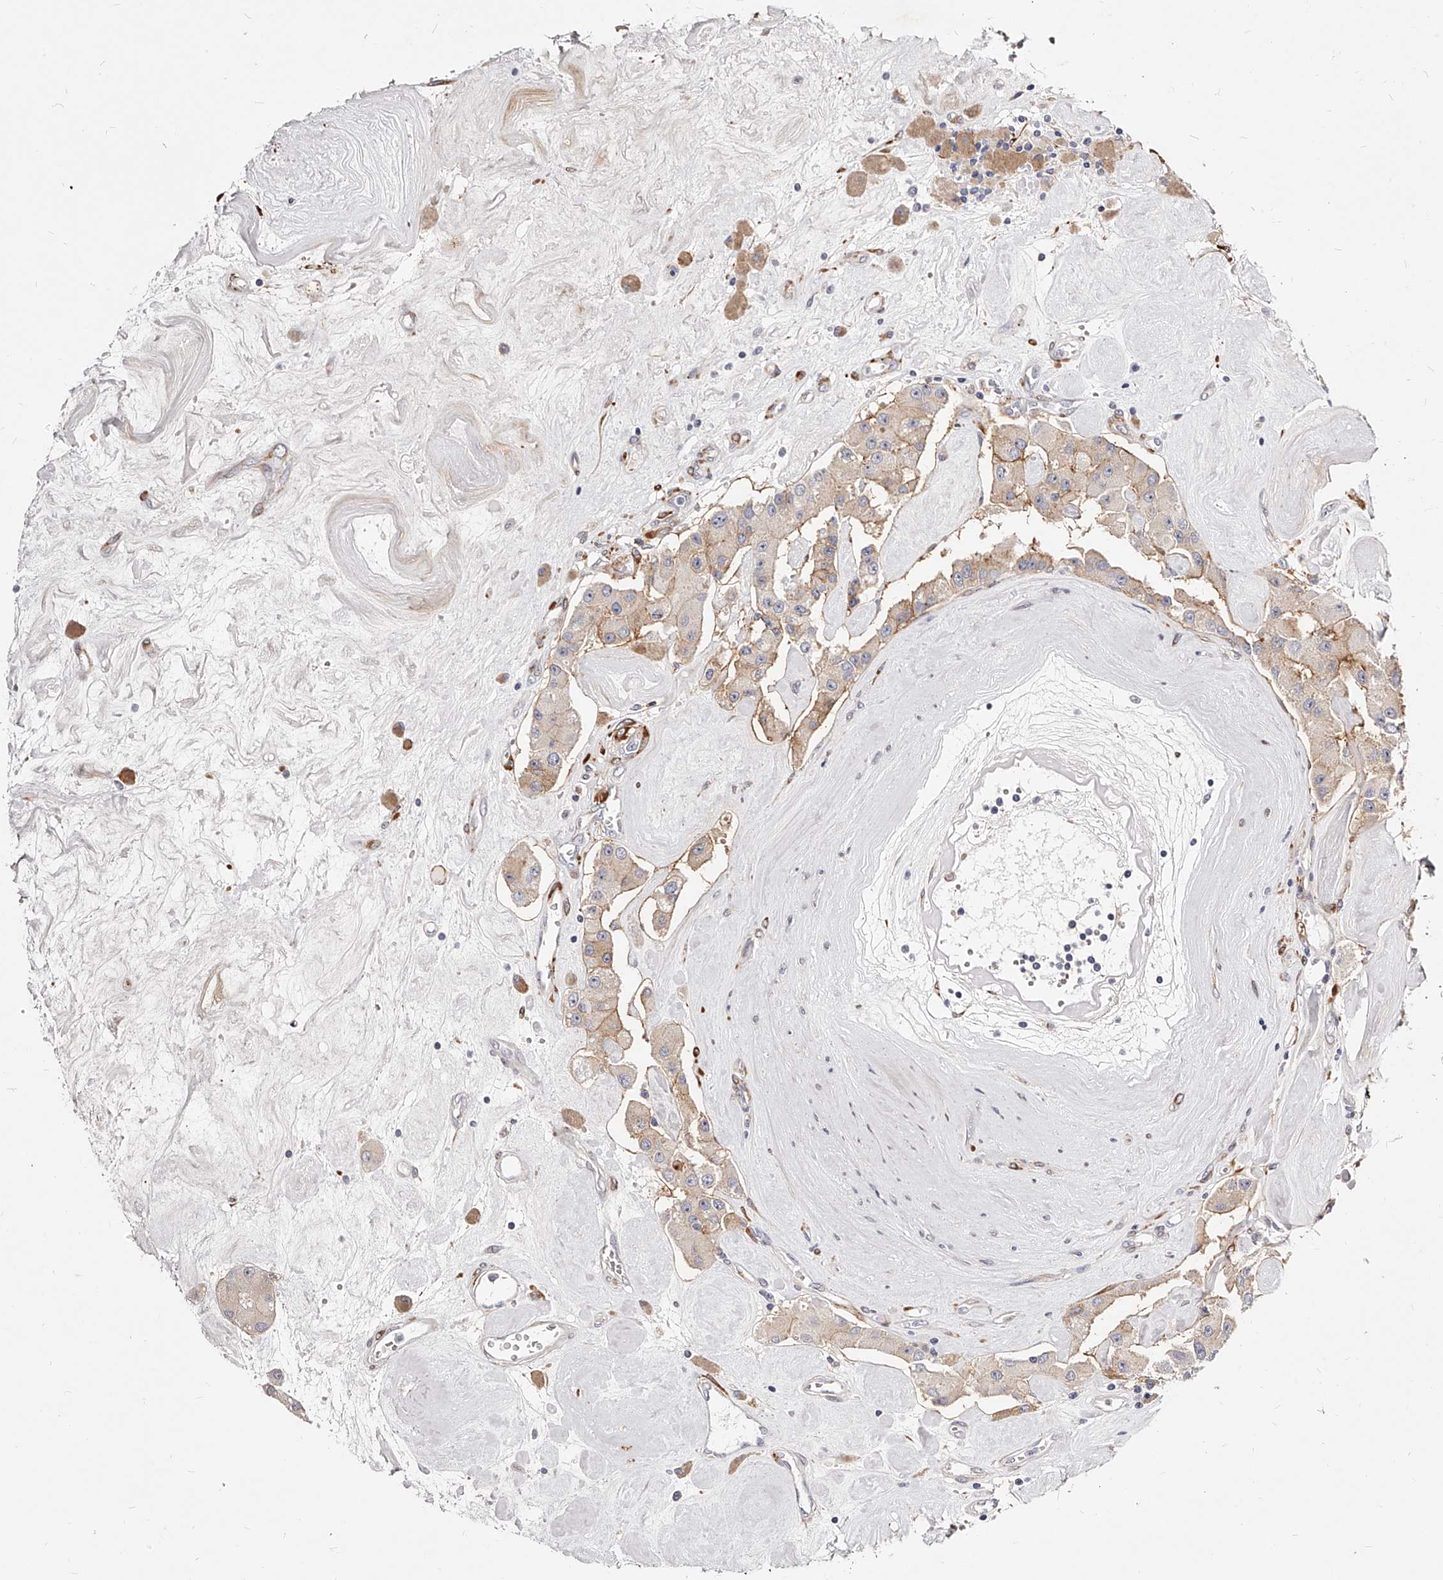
{"staining": {"intensity": "weak", "quantity": ">75%", "location": "cytoplasmic/membranous"}, "tissue": "carcinoid", "cell_type": "Tumor cells", "image_type": "cancer", "snomed": [{"axis": "morphology", "description": "Carcinoid, malignant, NOS"}, {"axis": "topography", "description": "Pancreas"}], "caption": "Carcinoid (malignant) stained for a protein demonstrates weak cytoplasmic/membranous positivity in tumor cells.", "gene": "CD82", "patient": {"sex": "male", "age": 41}}